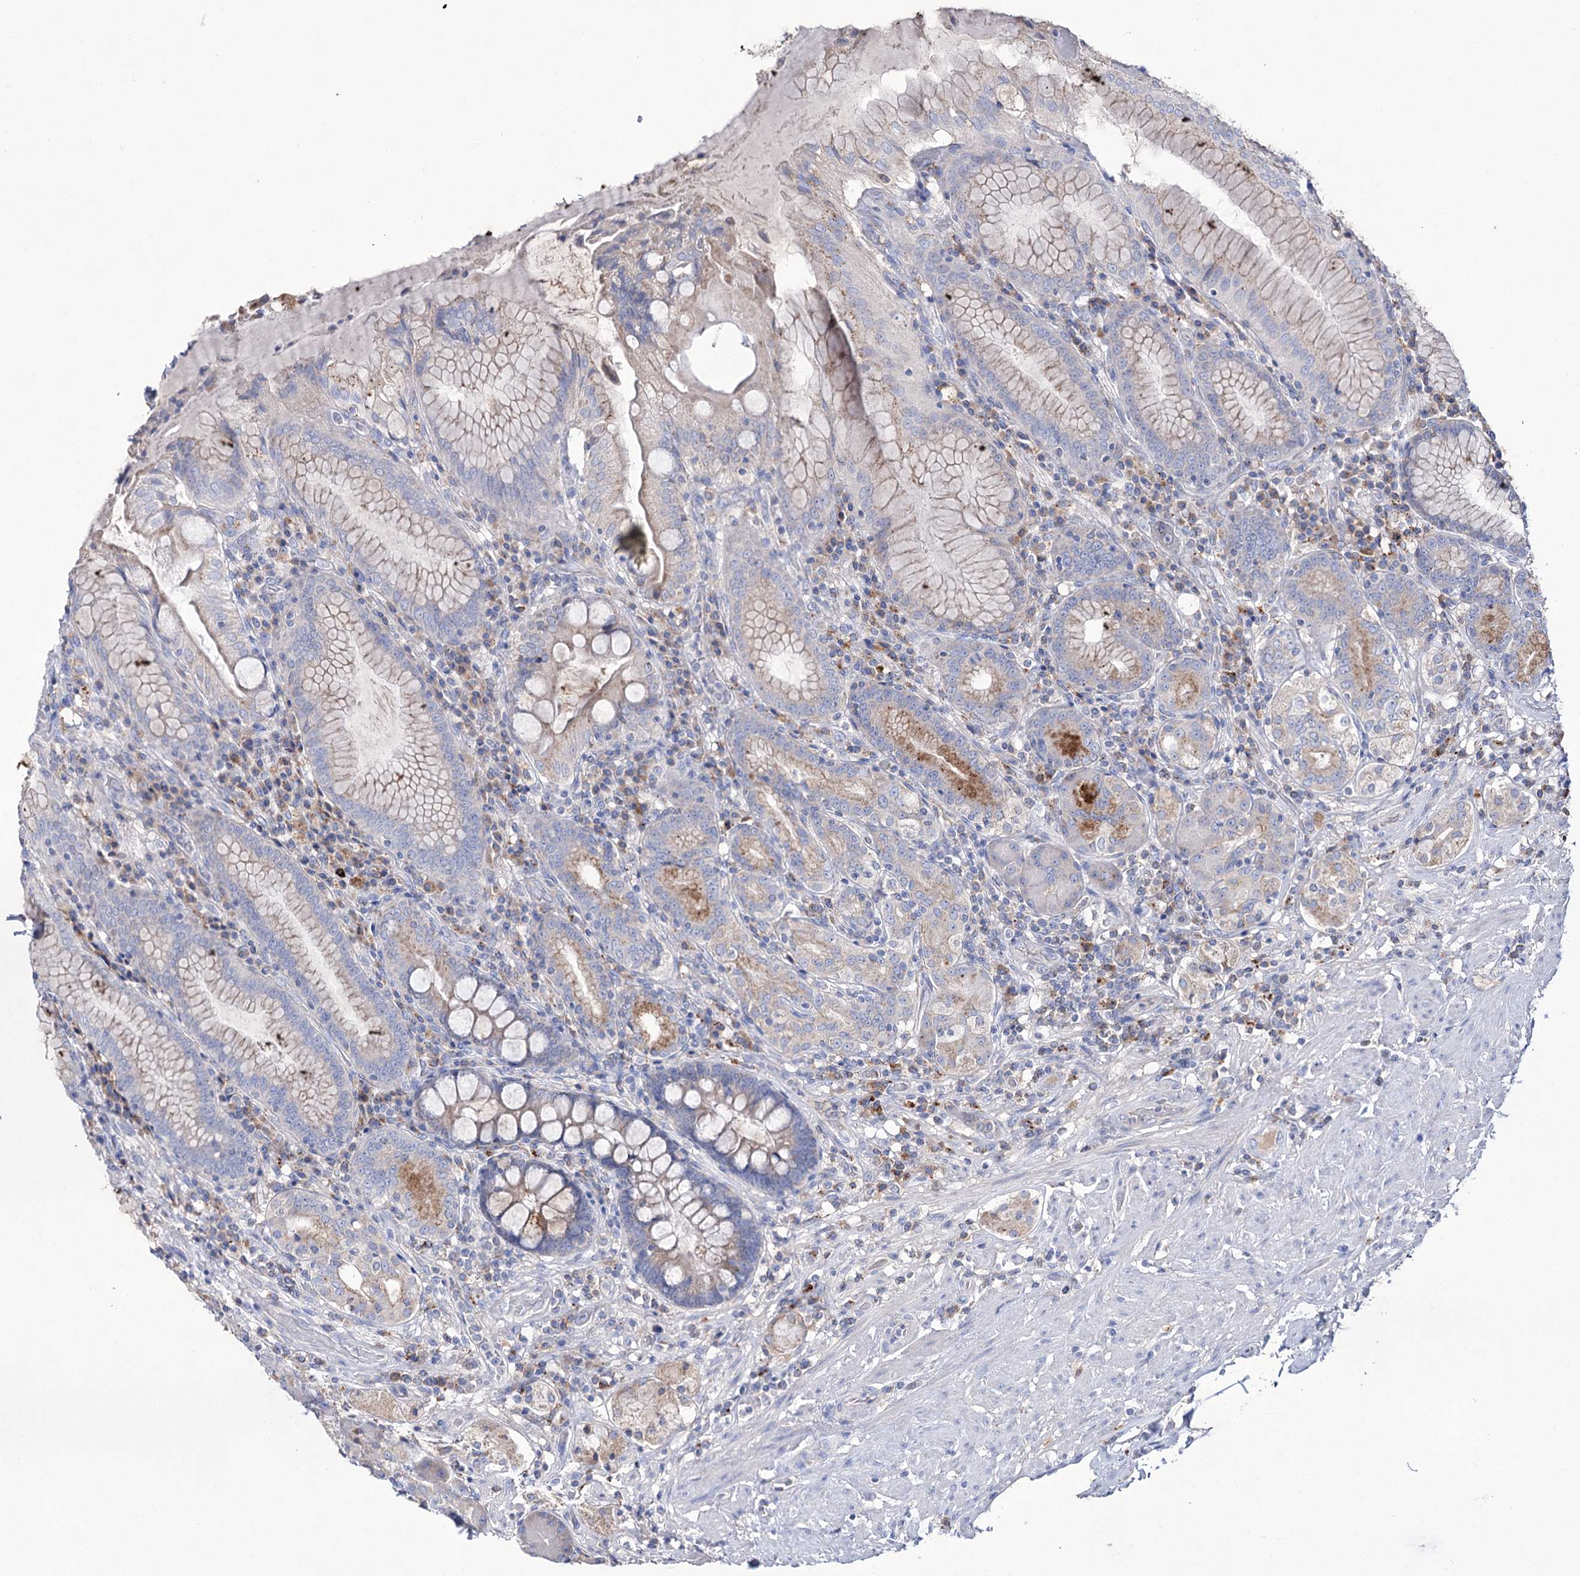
{"staining": {"intensity": "moderate", "quantity": "25%-75%", "location": "cytoplasmic/membranous"}, "tissue": "stomach", "cell_type": "Glandular cells", "image_type": "normal", "snomed": [{"axis": "morphology", "description": "Normal tissue, NOS"}, {"axis": "topography", "description": "Stomach, upper"}, {"axis": "topography", "description": "Stomach, lower"}], "caption": "A brown stain highlights moderate cytoplasmic/membranous positivity of a protein in glandular cells of benign human stomach.", "gene": "NAGLU", "patient": {"sex": "female", "age": 76}}